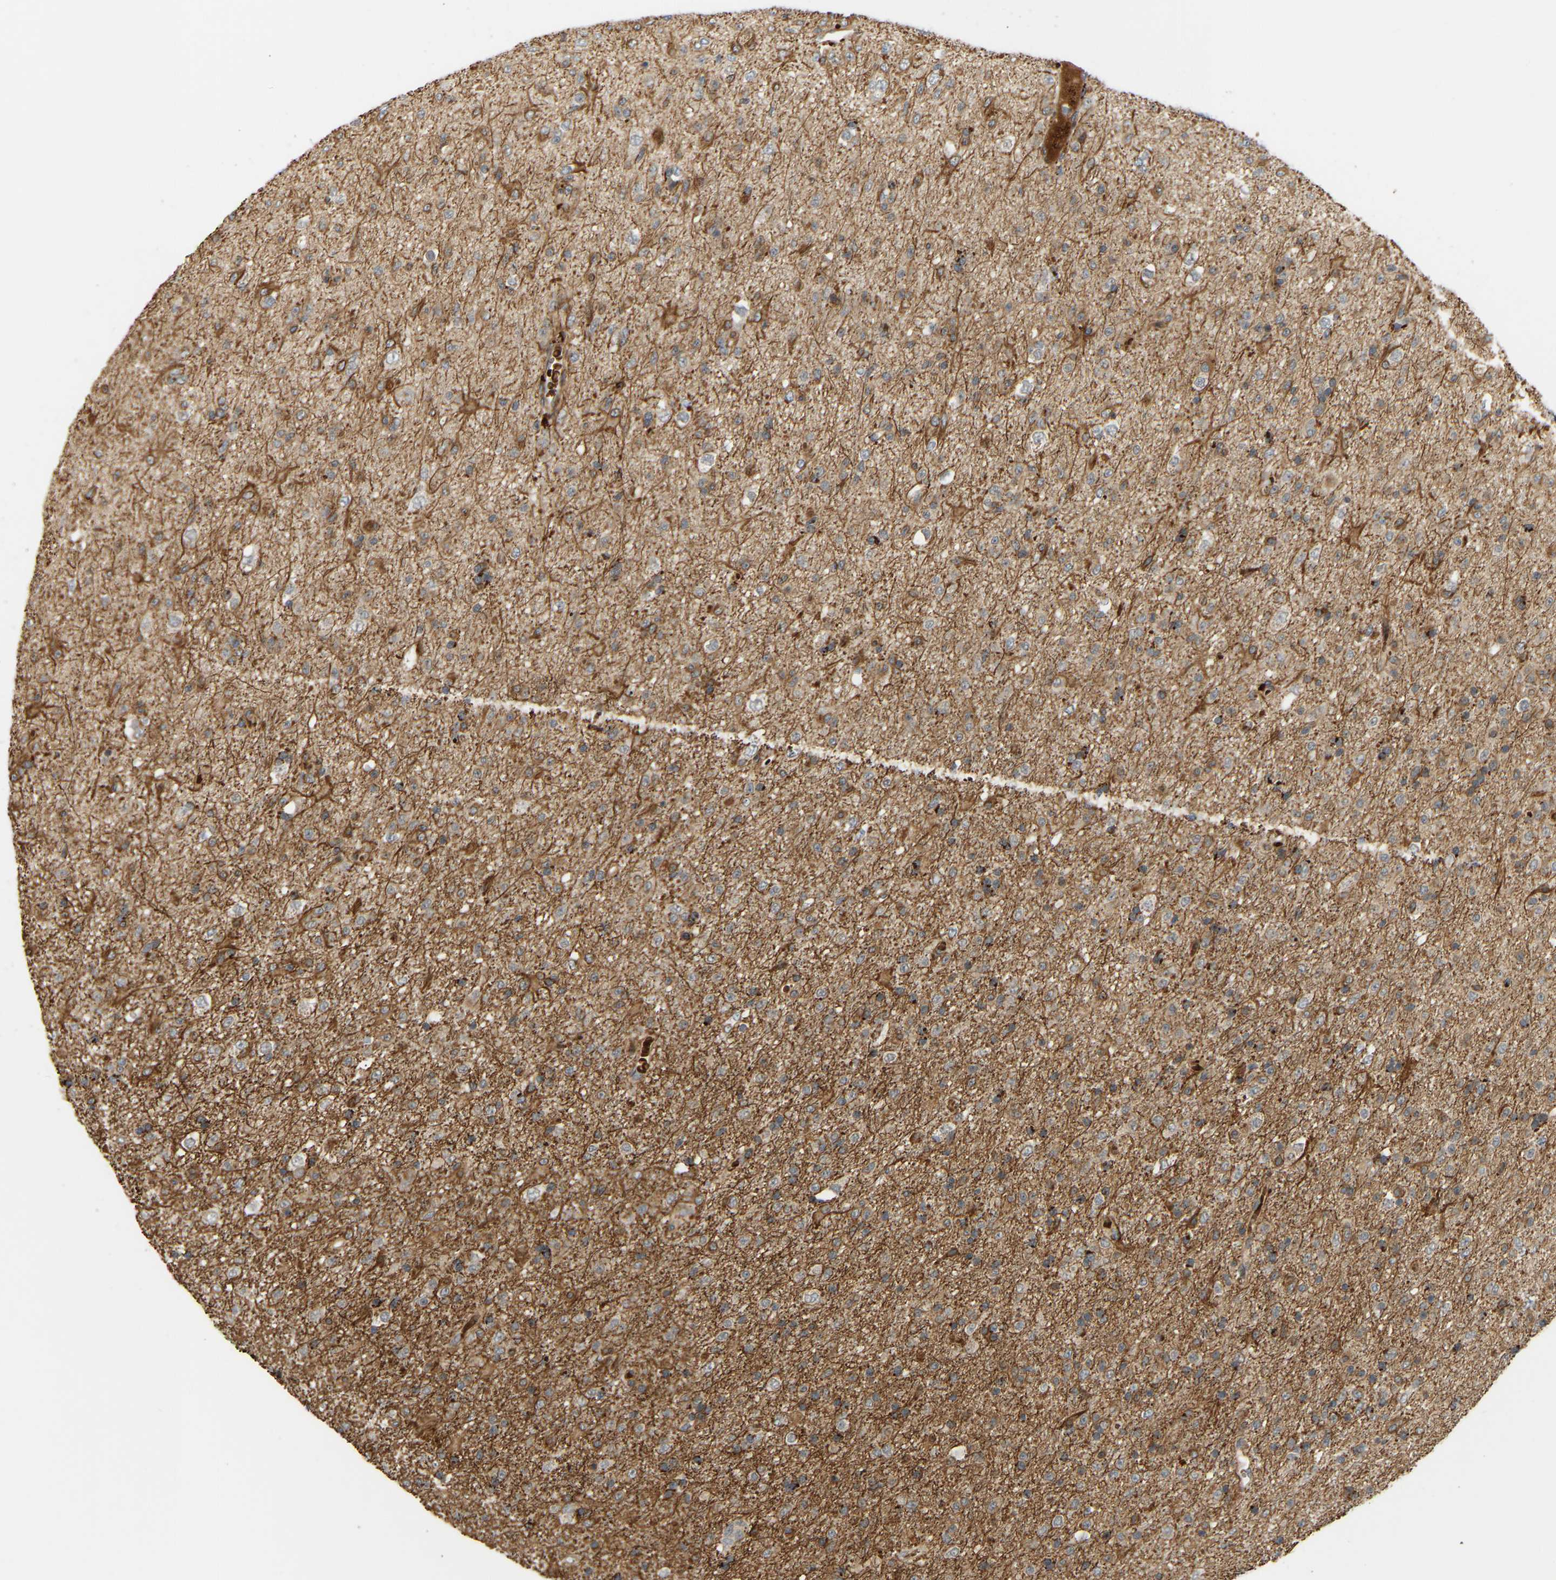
{"staining": {"intensity": "moderate", "quantity": ">75%", "location": "cytoplasmic/membranous"}, "tissue": "glioma", "cell_type": "Tumor cells", "image_type": "cancer", "snomed": [{"axis": "morphology", "description": "Glioma, malignant, Low grade"}, {"axis": "topography", "description": "Brain"}], "caption": "About >75% of tumor cells in glioma exhibit moderate cytoplasmic/membranous protein expression as visualized by brown immunohistochemical staining.", "gene": "POGLUT2", "patient": {"sex": "male", "age": 65}}